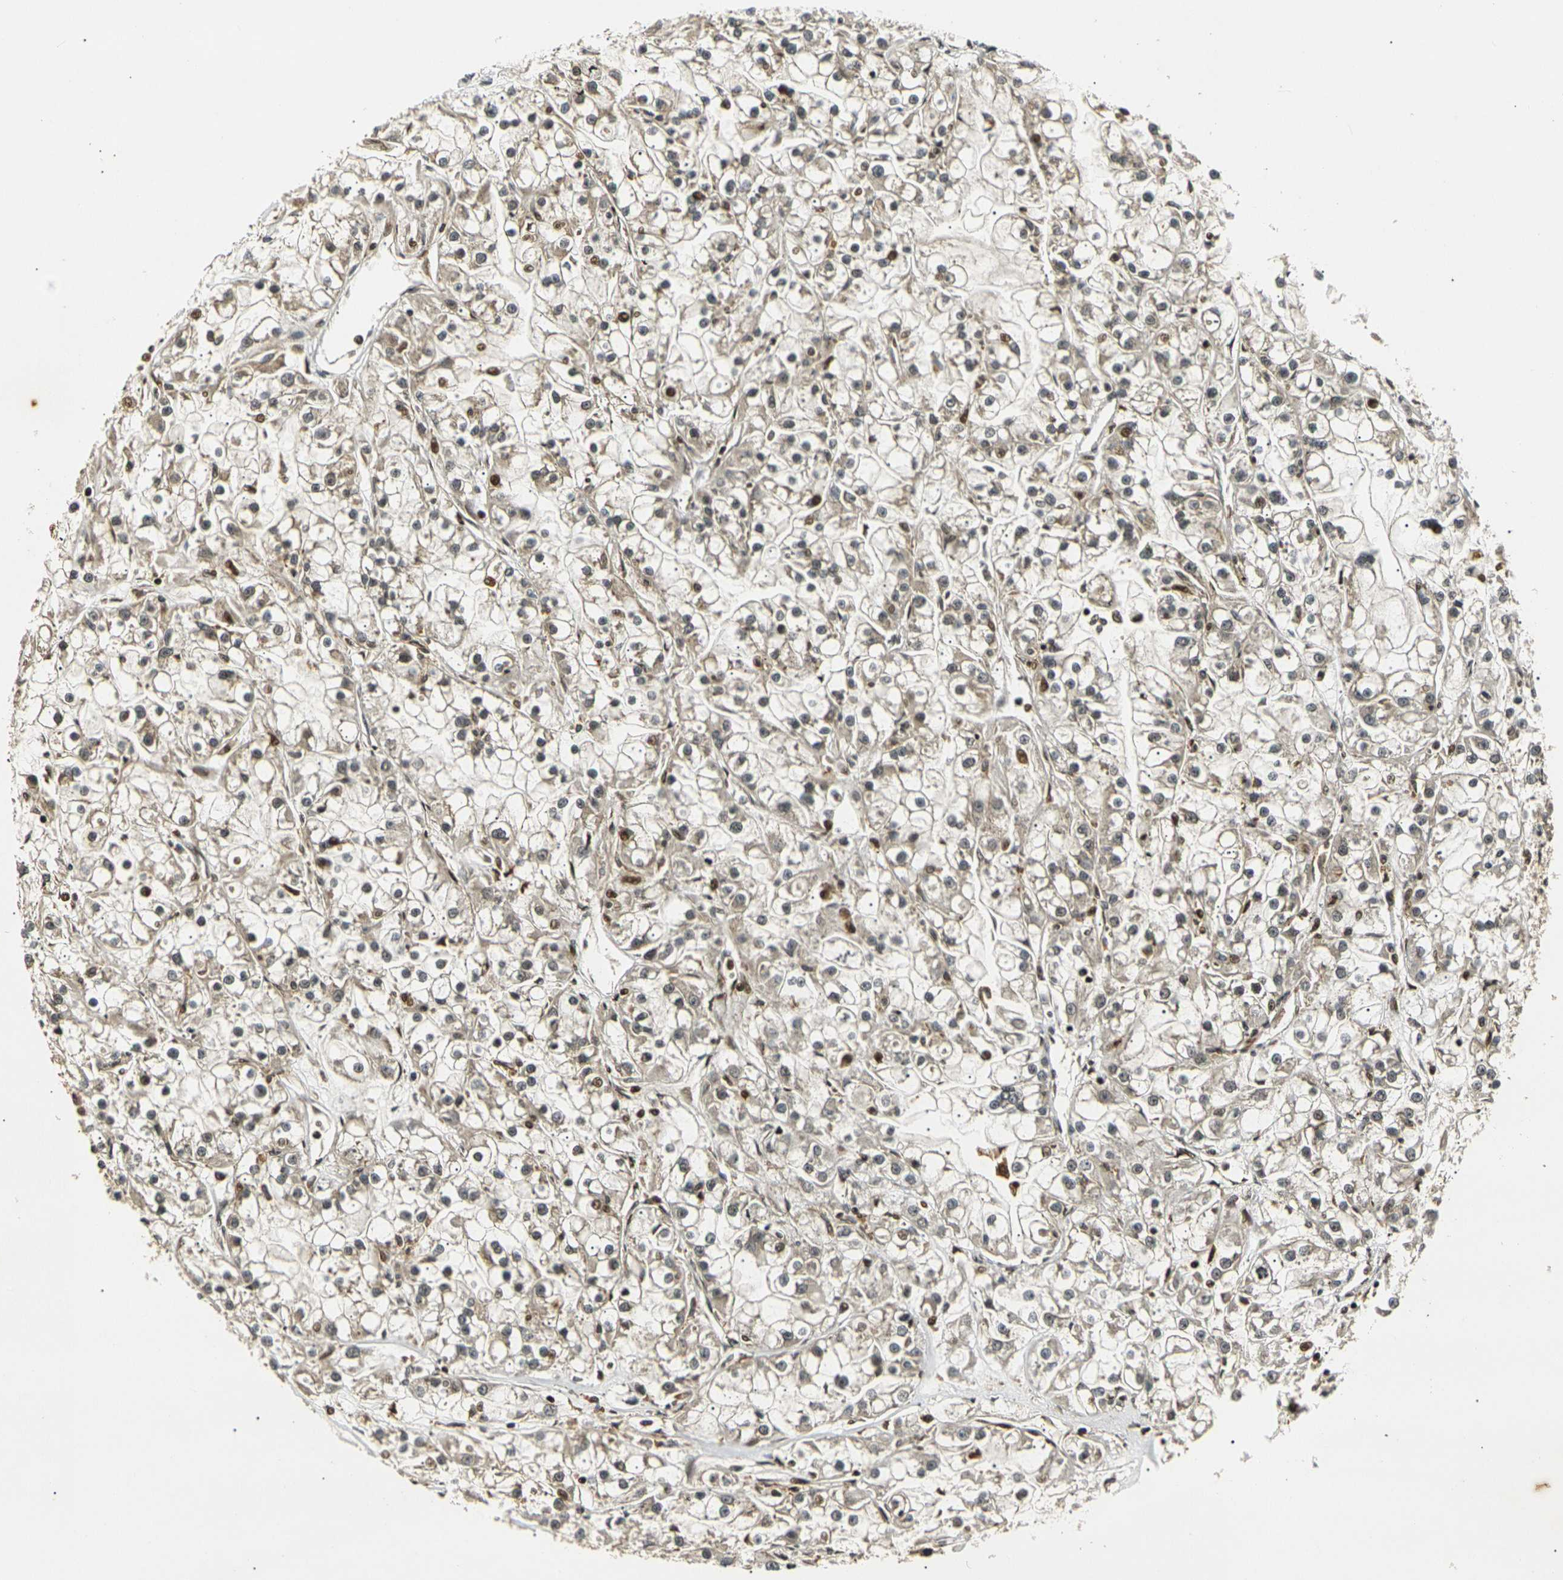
{"staining": {"intensity": "moderate", "quantity": "<25%", "location": "cytoplasmic/membranous,nuclear"}, "tissue": "renal cancer", "cell_type": "Tumor cells", "image_type": "cancer", "snomed": [{"axis": "morphology", "description": "Adenocarcinoma, NOS"}, {"axis": "topography", "description": "Kidney"}], "caption": "Immunohistochemistry (DAB) staining of human adenocarcinoma (renal) demonstrates moderate cytoplasmic/membranous and nuclear protein positivity in about <25% of tumor cells. Nuclei are stained in blue.", "gene": "ACTL6A", "patient": {"sex": "female", "age": 52}}